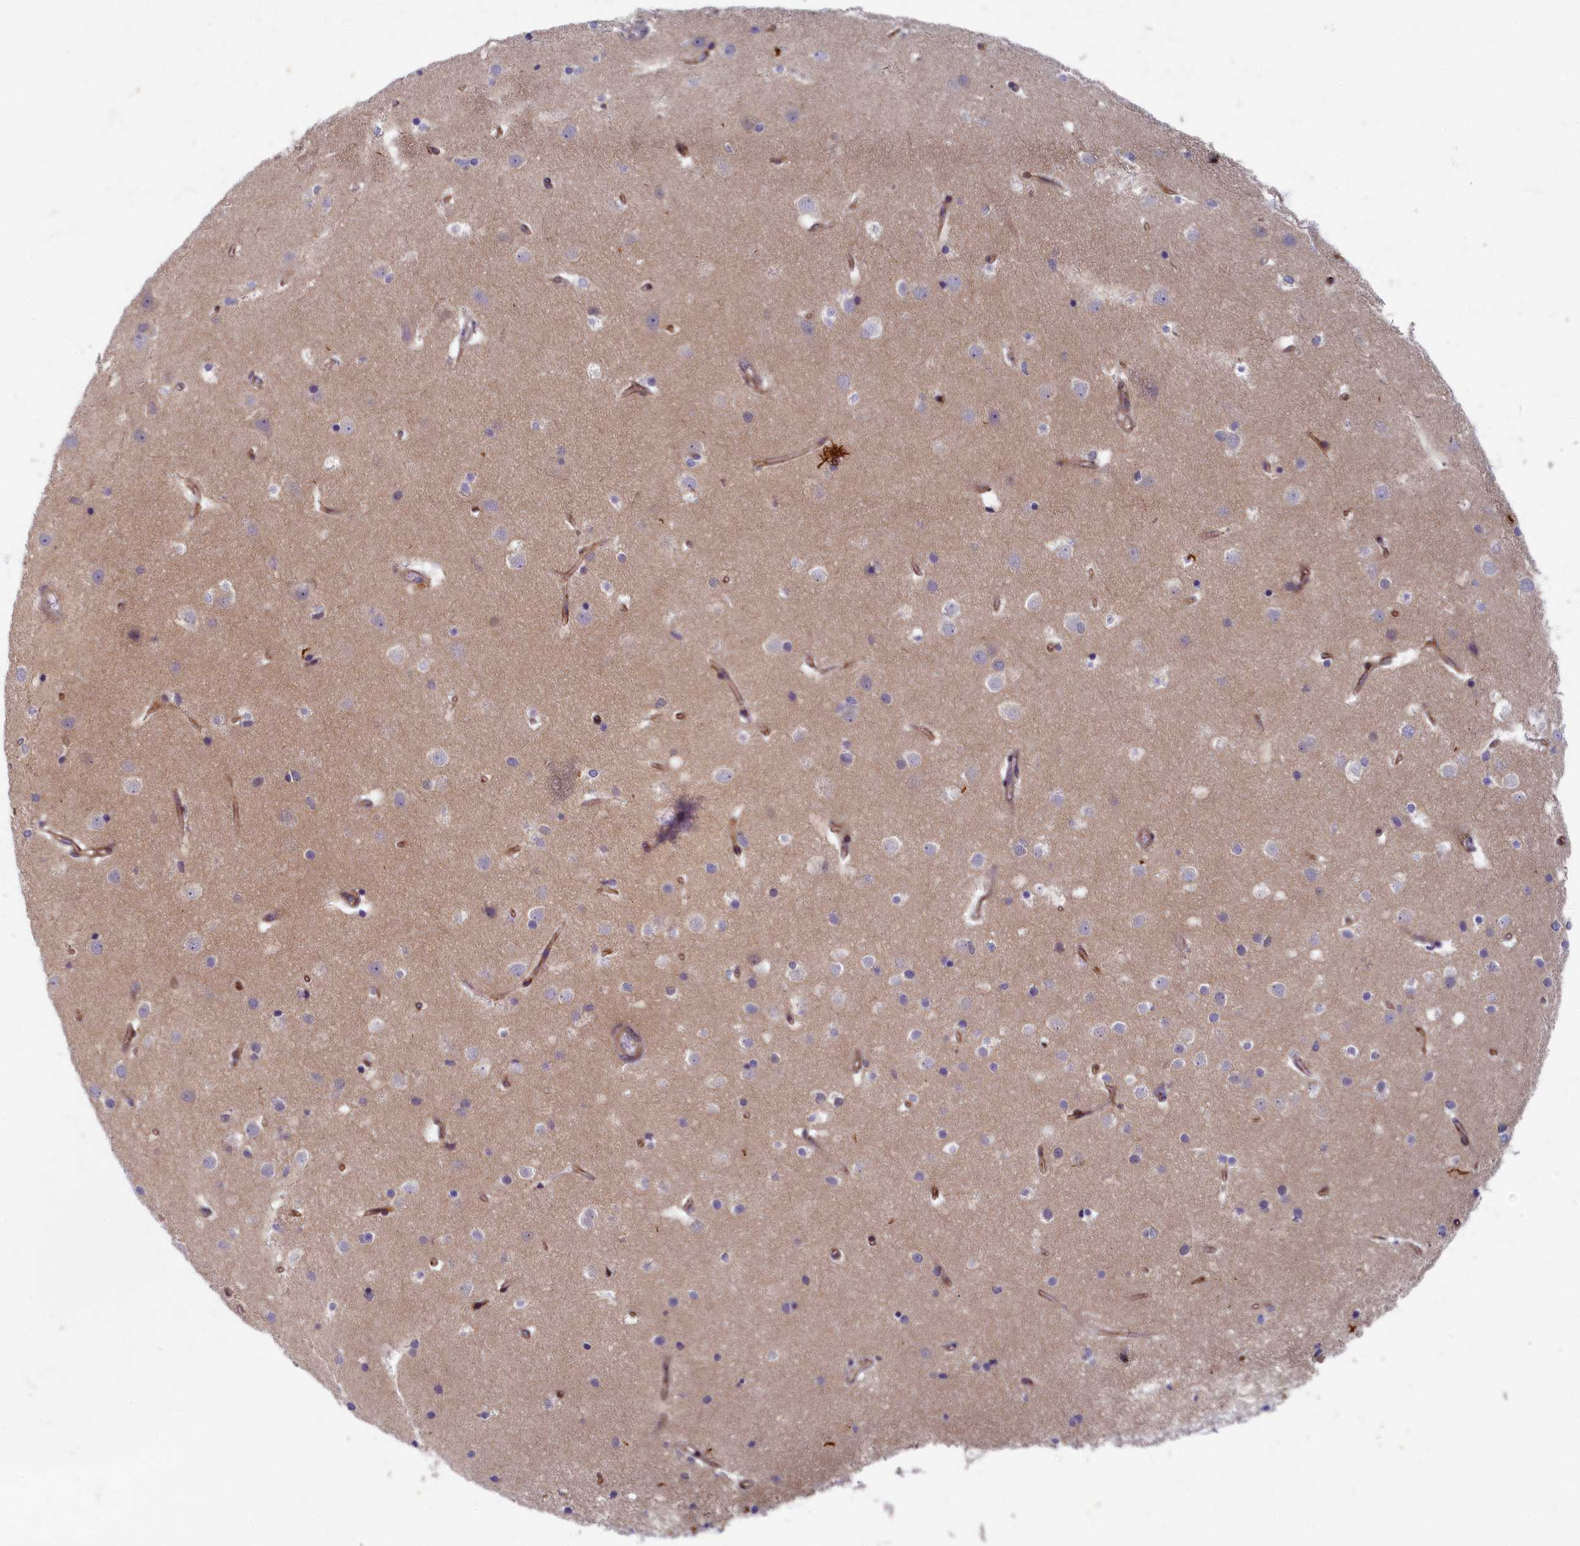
{"staining": {"intensity": "weak", "quantity": "25%-75%", "location": "cytoplasmic/membranous"}, "tissue": "cerebral cortex", "cell_type": "Endothelial cells", "image_type": "normal", "snomed": [{"axis": "morphology", "description": "Normal tissue, NOS"}, {"axis": "topography", "description": "Cerebral cortex"}], "caption": "This image exhibits immunohistochemistry (IHC) staining of benign cerebral cortex, with low weak cytoplasmic/membranous positivity in about 25%-75% of endothelial cells.", "gene": "WDR59", "patient": {"sex": "male", "age": 54}}